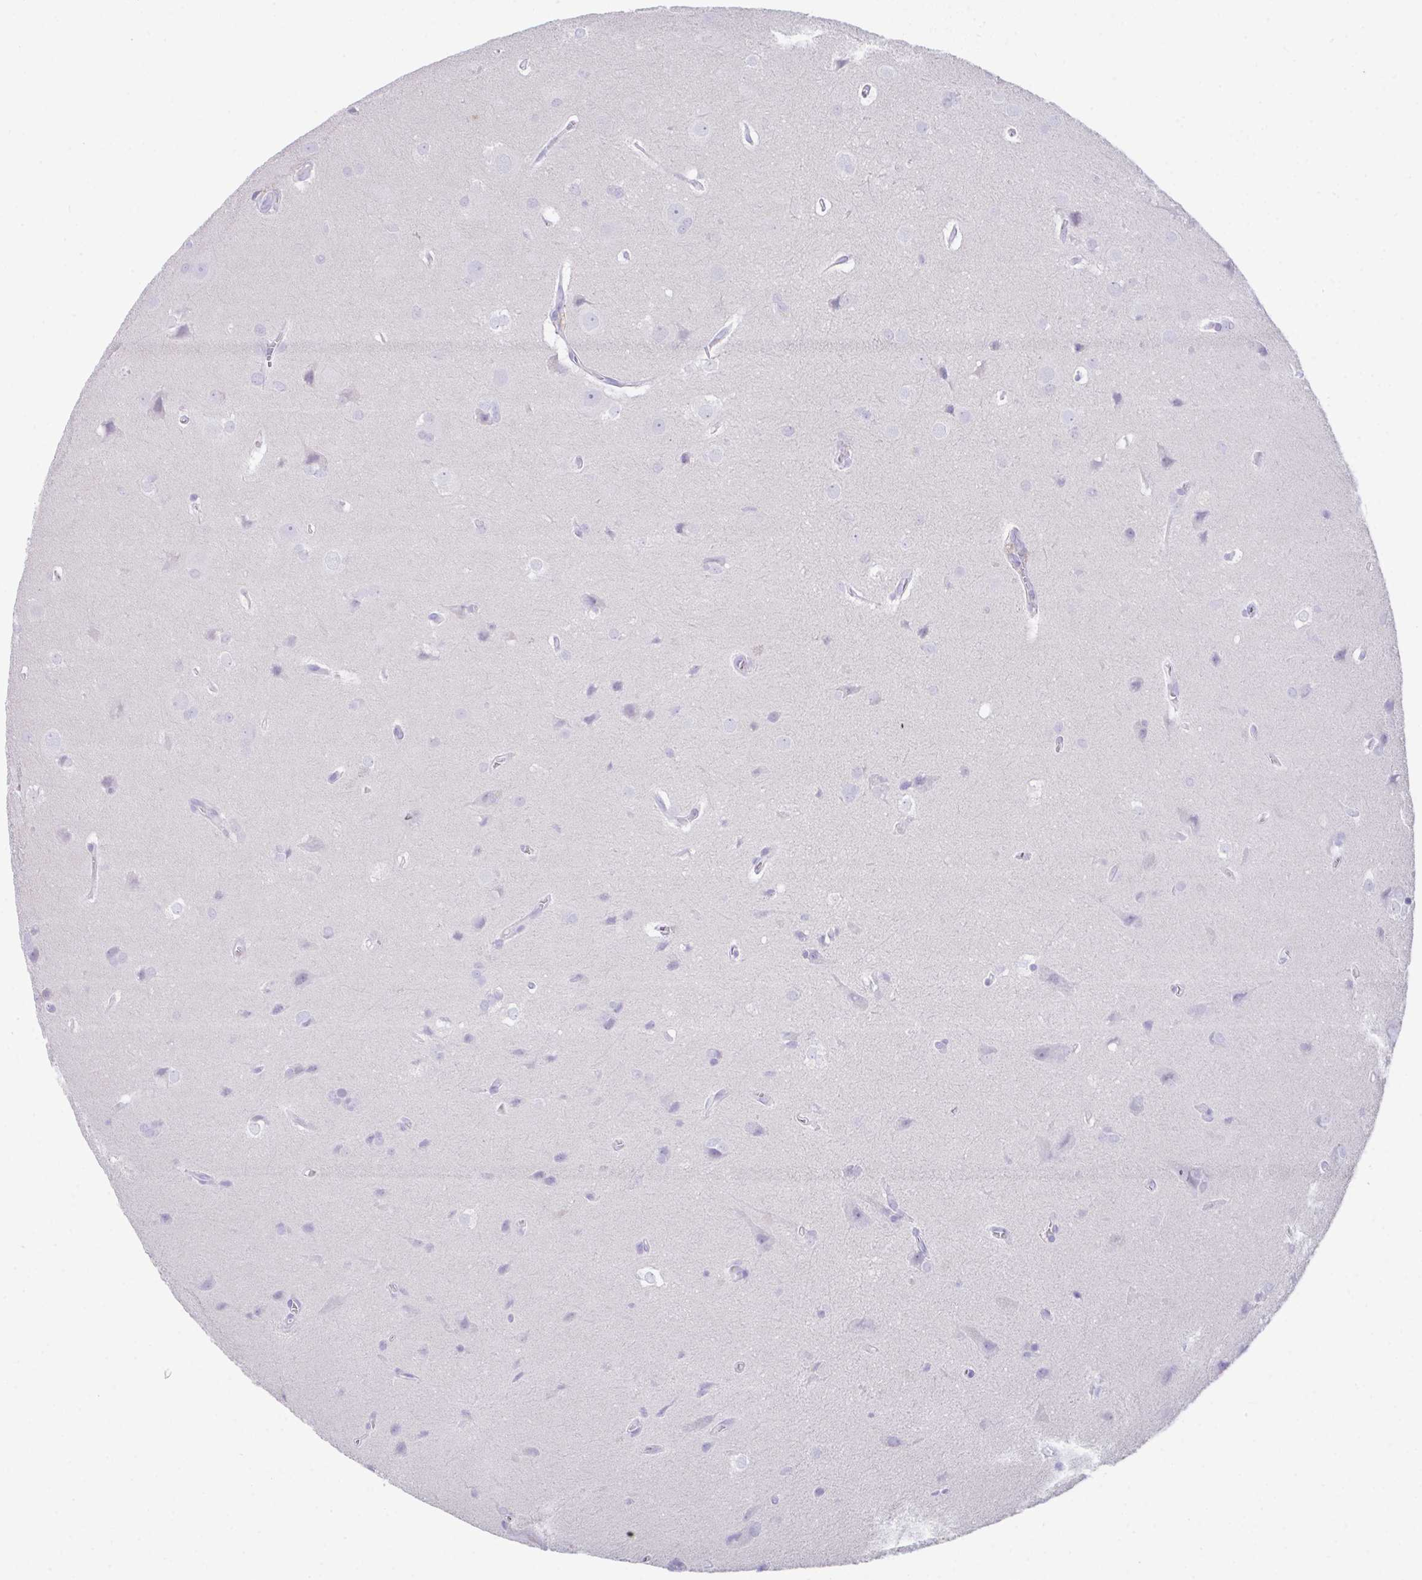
{"staining": {"intensity": "negative", "quantity": "none", "location": "none"}, "tissue": "glioma", "cell_type": "Tumor cells", "image_type": "cancer", "snomed": [{"axis": "morphology", "description": "Glioma, malignant, Low grade"}, {"axis": "topography", "description": "Brain"}], "caption": "Malignant glioma (low-grade) was stained to show a protein in brown. There is no significant expression in tumor cells.", "gene": "HACD4", "patient": {"sex": "female", "age": 34}}